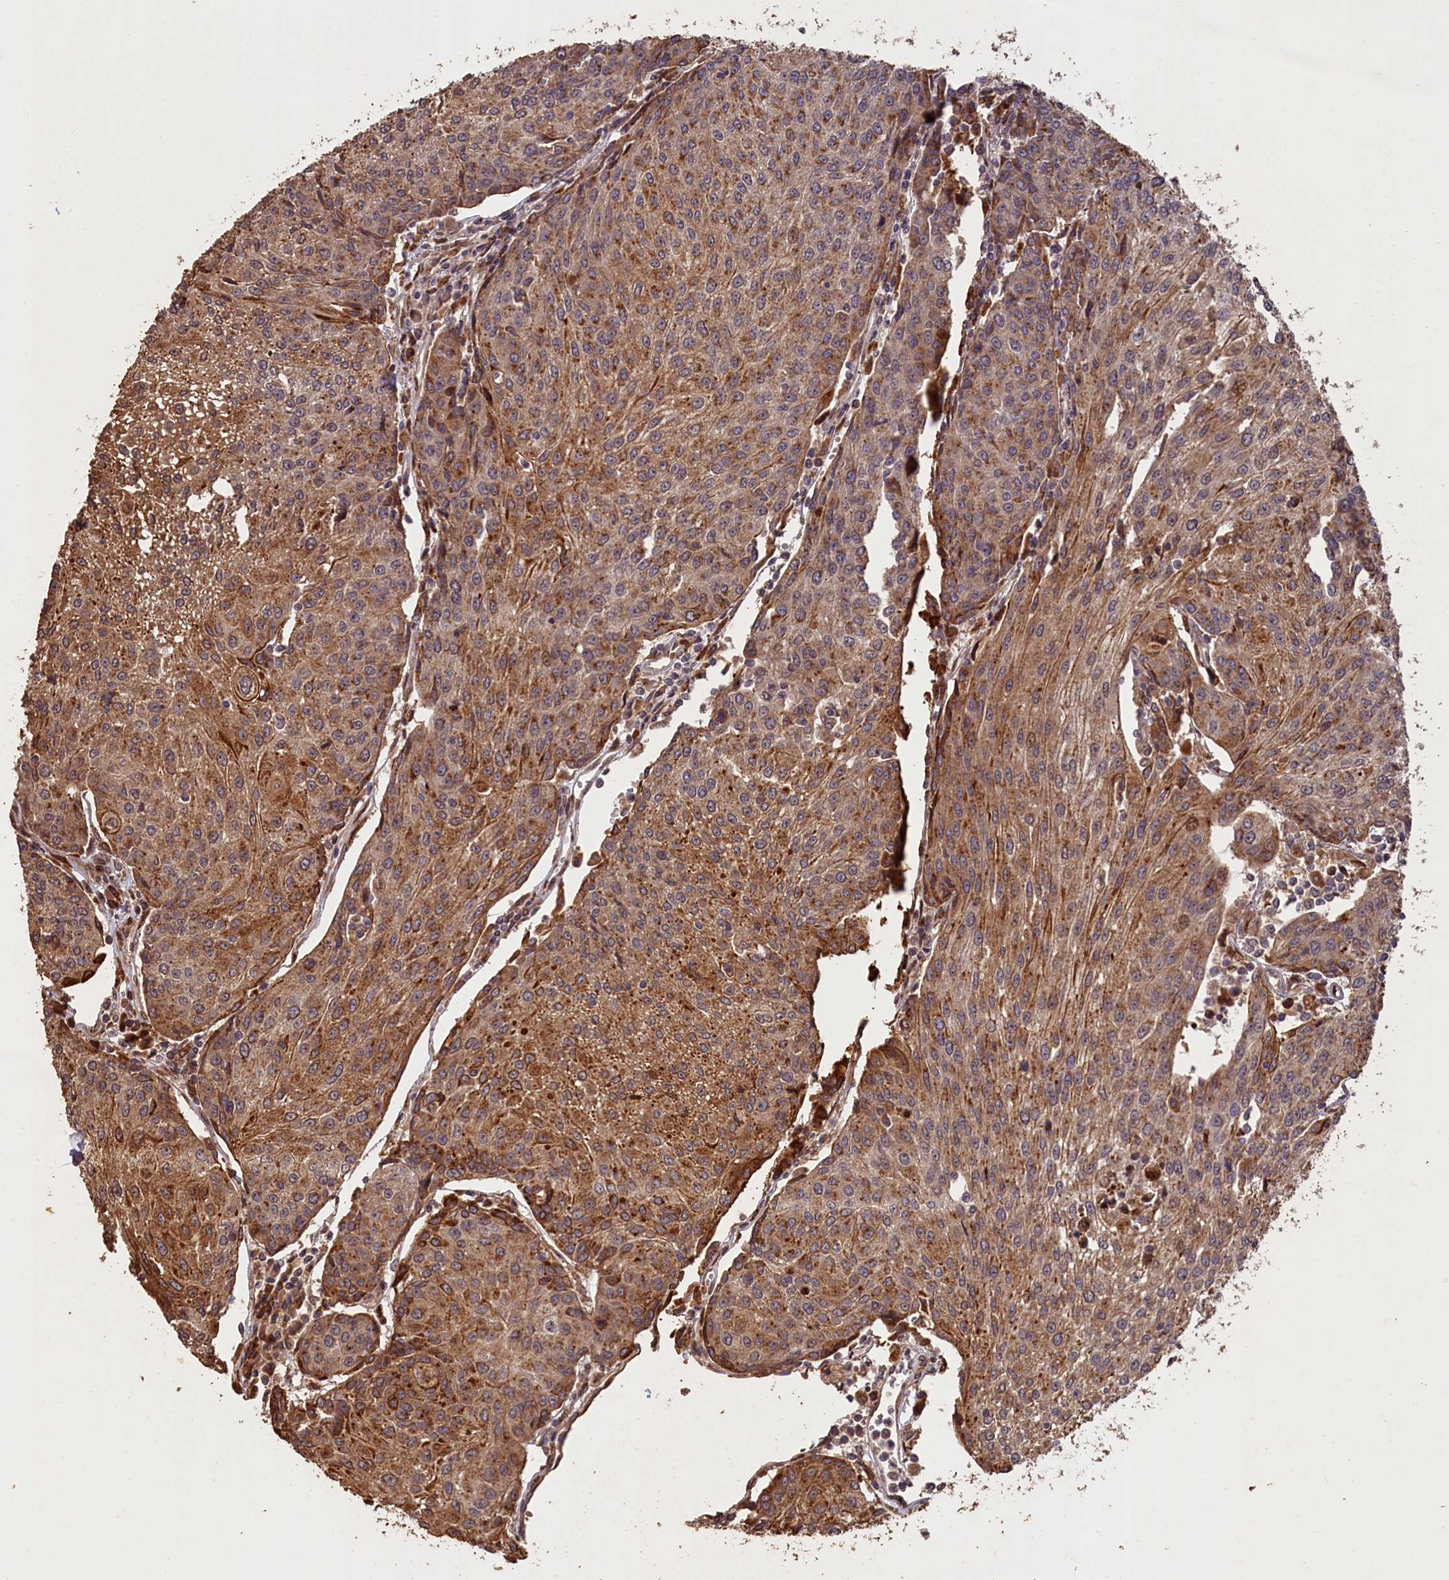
{"staining": {"intensity": "moderate", "quantity": ">75%", "location": "cytoplasmic/membranous"}, "tissue": "urothelial cancer", "cell_type": "Tumor cells", "image_type": "cancer", "snomed": [{"axis": "morphology", "description": "Urothelial carcinoma, High grade"}, {"axis": "topography", "description": "Urinary bladder"}], "caption": "This micrograph shows high-grade urothelial carcinoma stained with immunohistochemistry (IHC) to label a protein in brown. The cytoplasmic/membranous of tumor cells show moderate positivity for the protein. Nuclei are counter-stained blue.", "gene": "SLC38A7", "patient": {"sex": "female", "age": 85}}